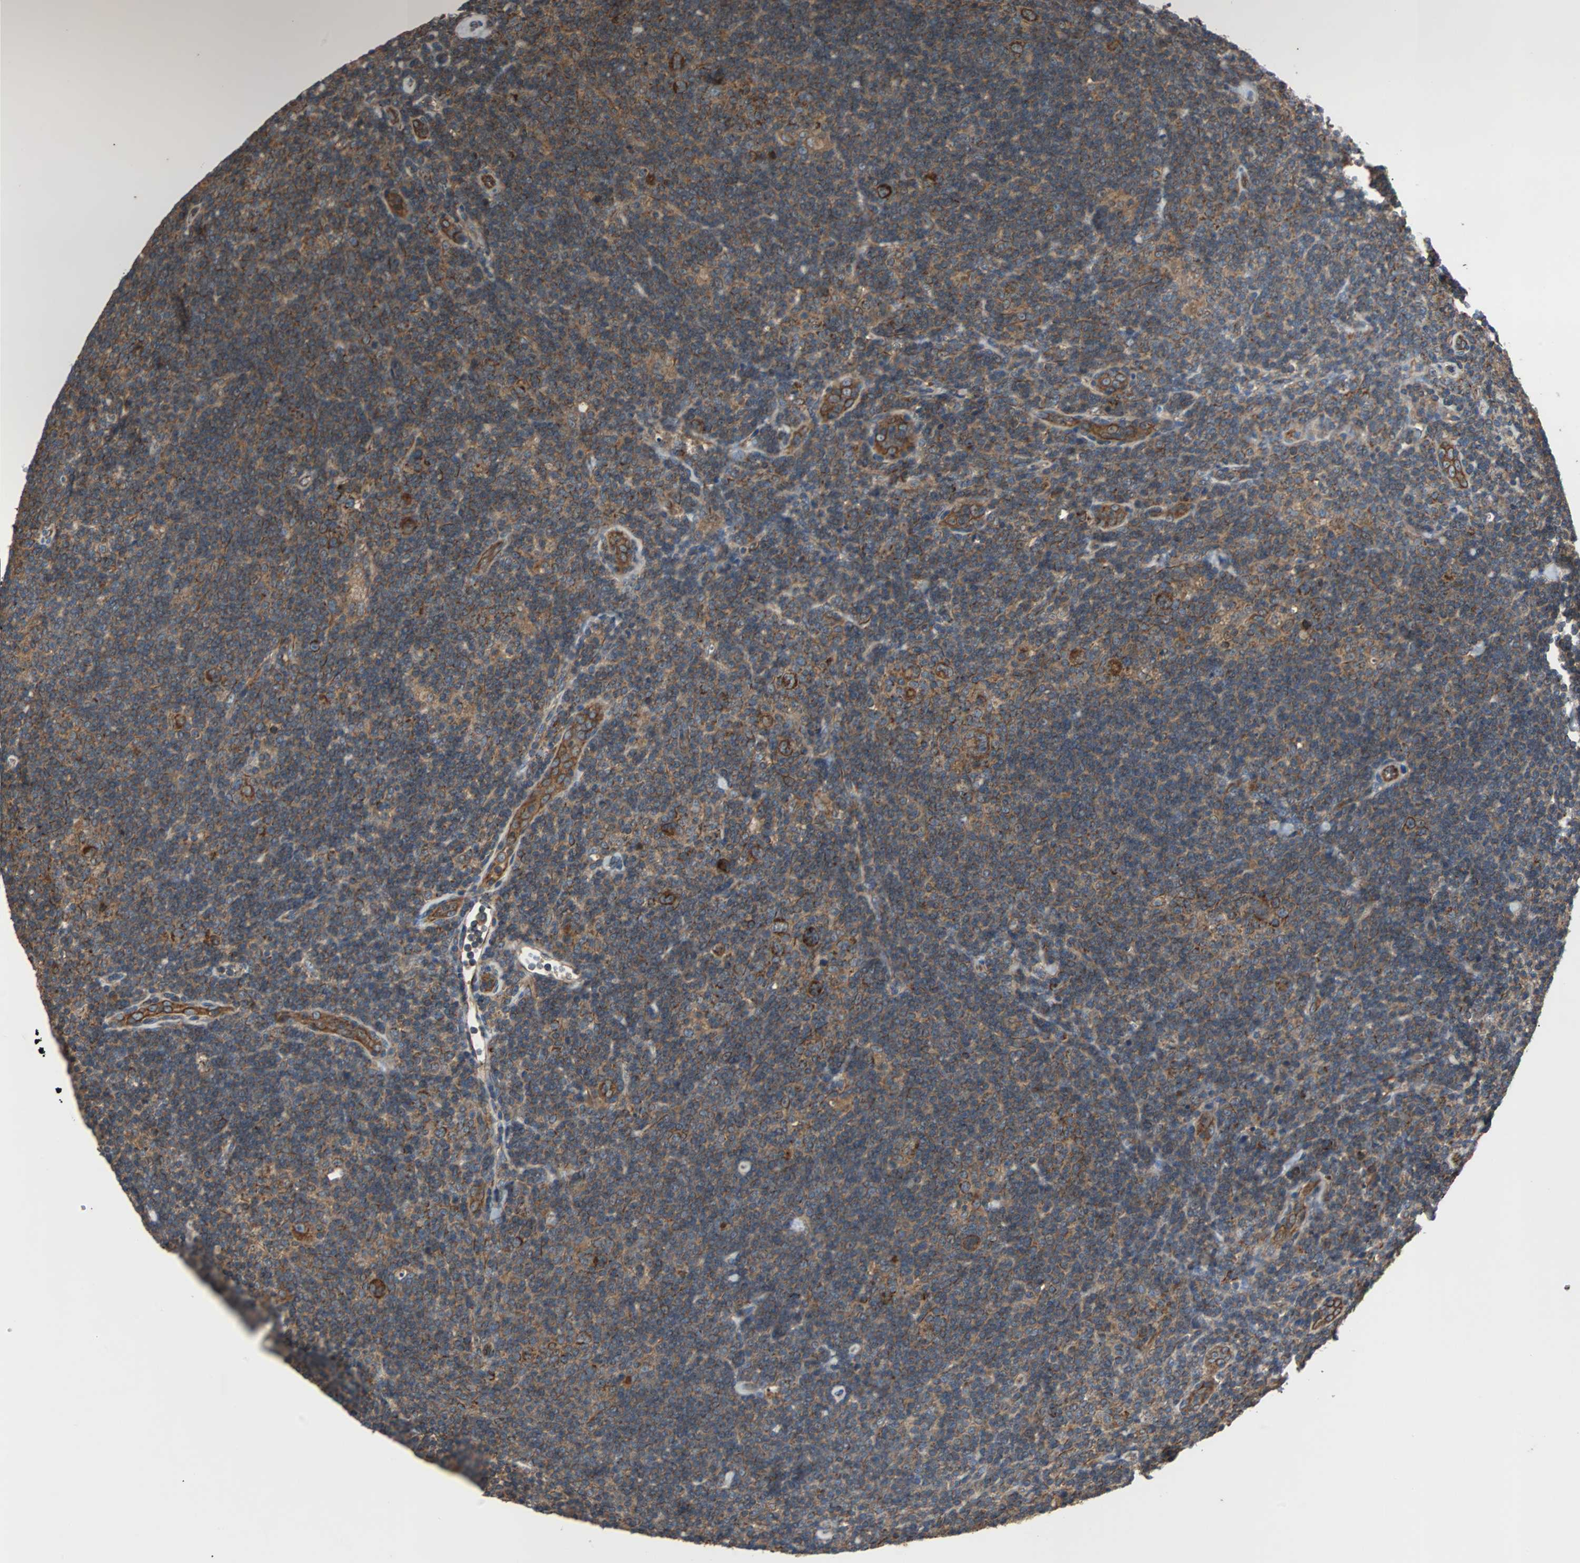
{"staining": {"intensity": "strong", "quantity": ">75%", "location": "cytoplasmic/membranous"}, "tissue": "lymphoma", "cell_type": "Tumor cells", "image_type": "cancer", "snomed": [{"axis": "morphology", "description": "Hodgkin's disease, NOS"}, {"axis": "topography", "description": "Lymph node"}], "caption": "Human Hodgkin's disease stained with a brown dye reveals strong cytoplasmic/membranous positive positivity in approximately >75% of tumor cells.", "gene": "ACTR3", "patient": {"sex": "female", "age": 57}}